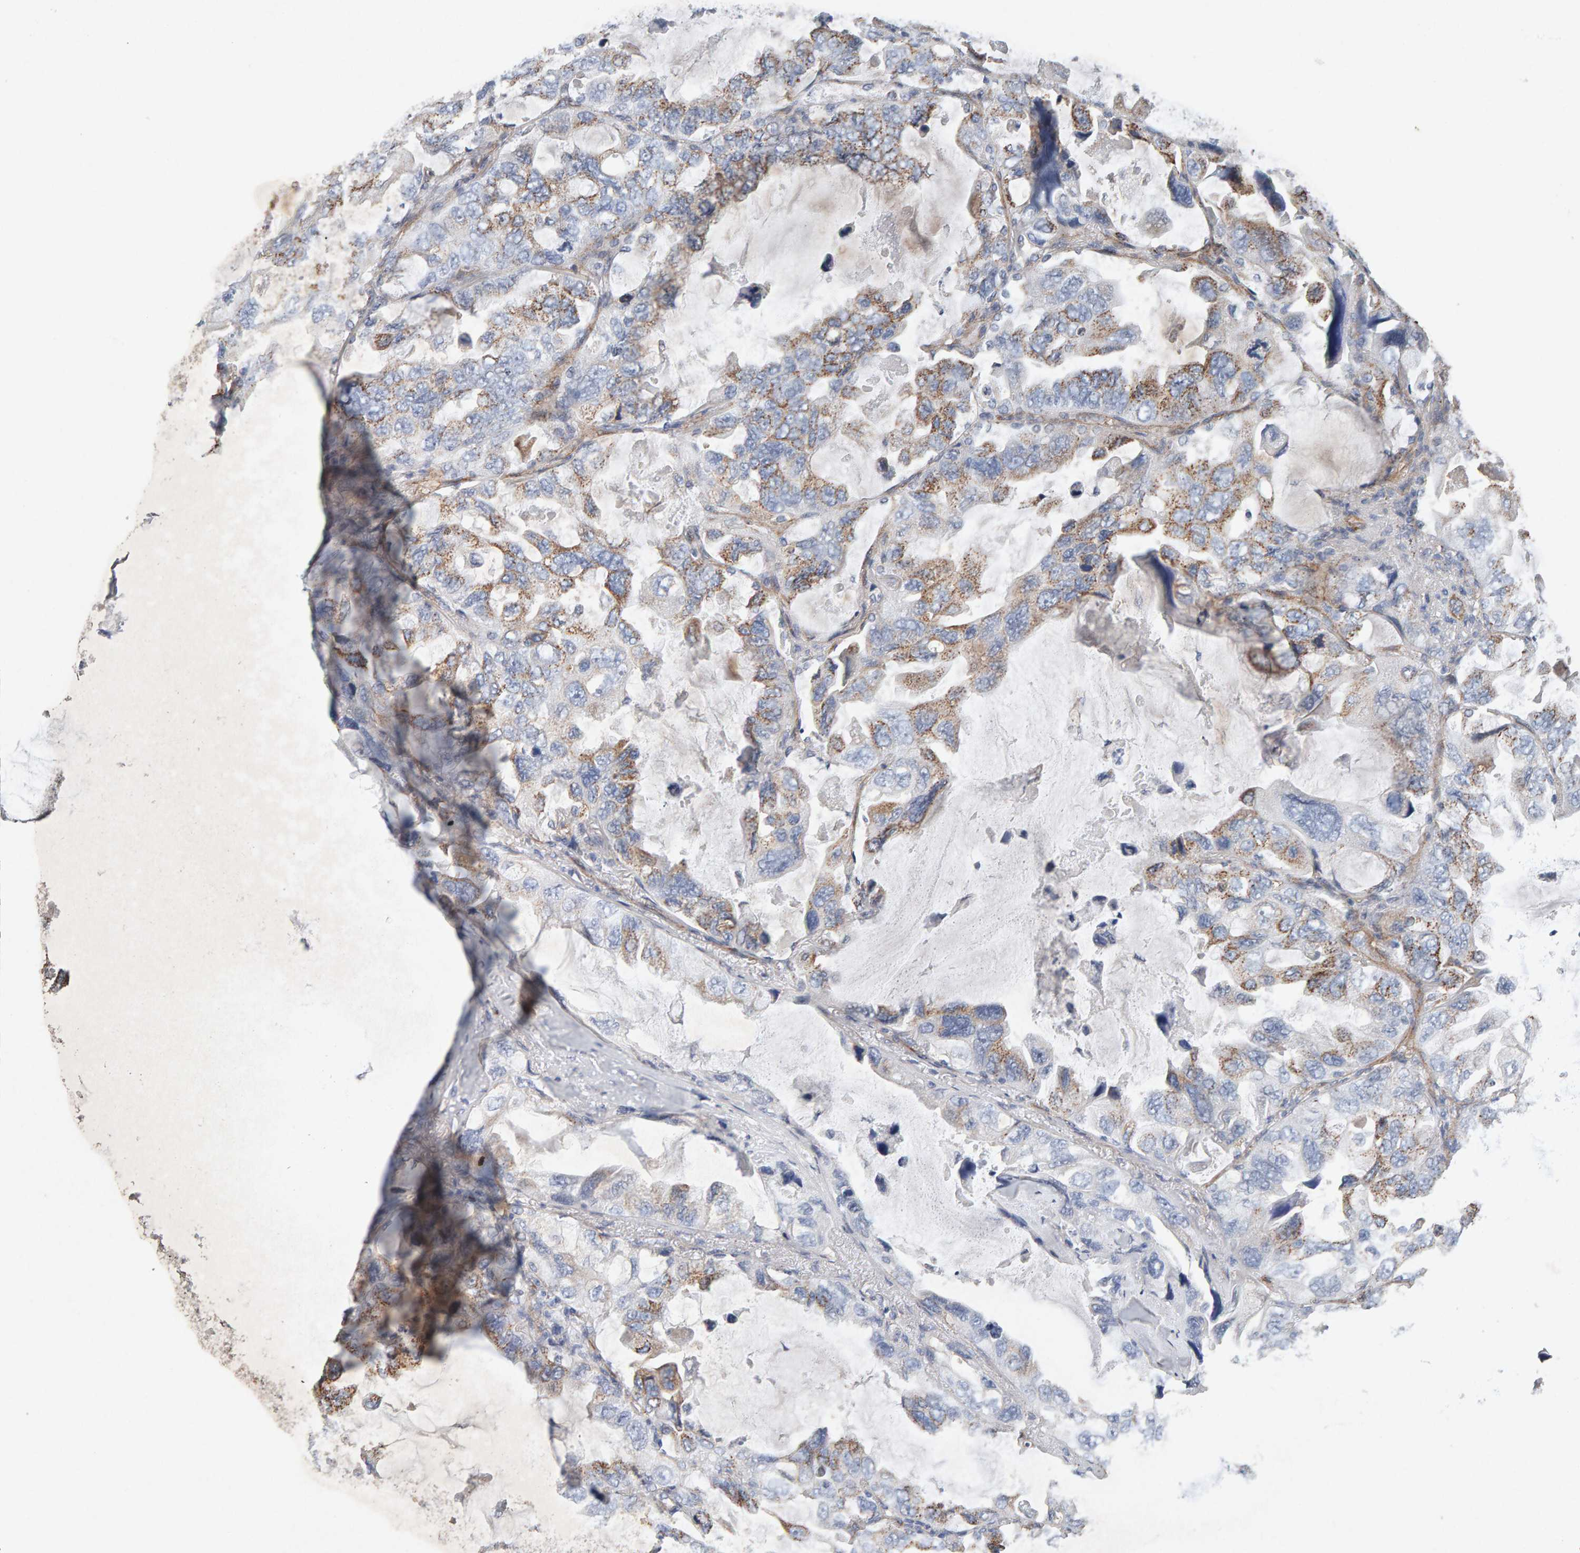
{"staining": {"intensity": "moderate", "quantity": "25%-75%", "location": "cytoplasmic/membranous"}, "tissue": "lung cancer", "cell_type": "Tumor cells", "image_type": "cancer", "snomed": [{"axis": "morphology", "description": "Squamous cell carcinoma, NOS"}, {"axis": "topography", "description": "Lung"}], "caption": "The micrograph shows staining of lung cancer (squamous cell carcinoma), revealing moderate cytoplasmic/membranous protein staining (brown color) within tumor cells.", "gene": "PTPRM", "patient": {"sex": "female", "age": 73}}